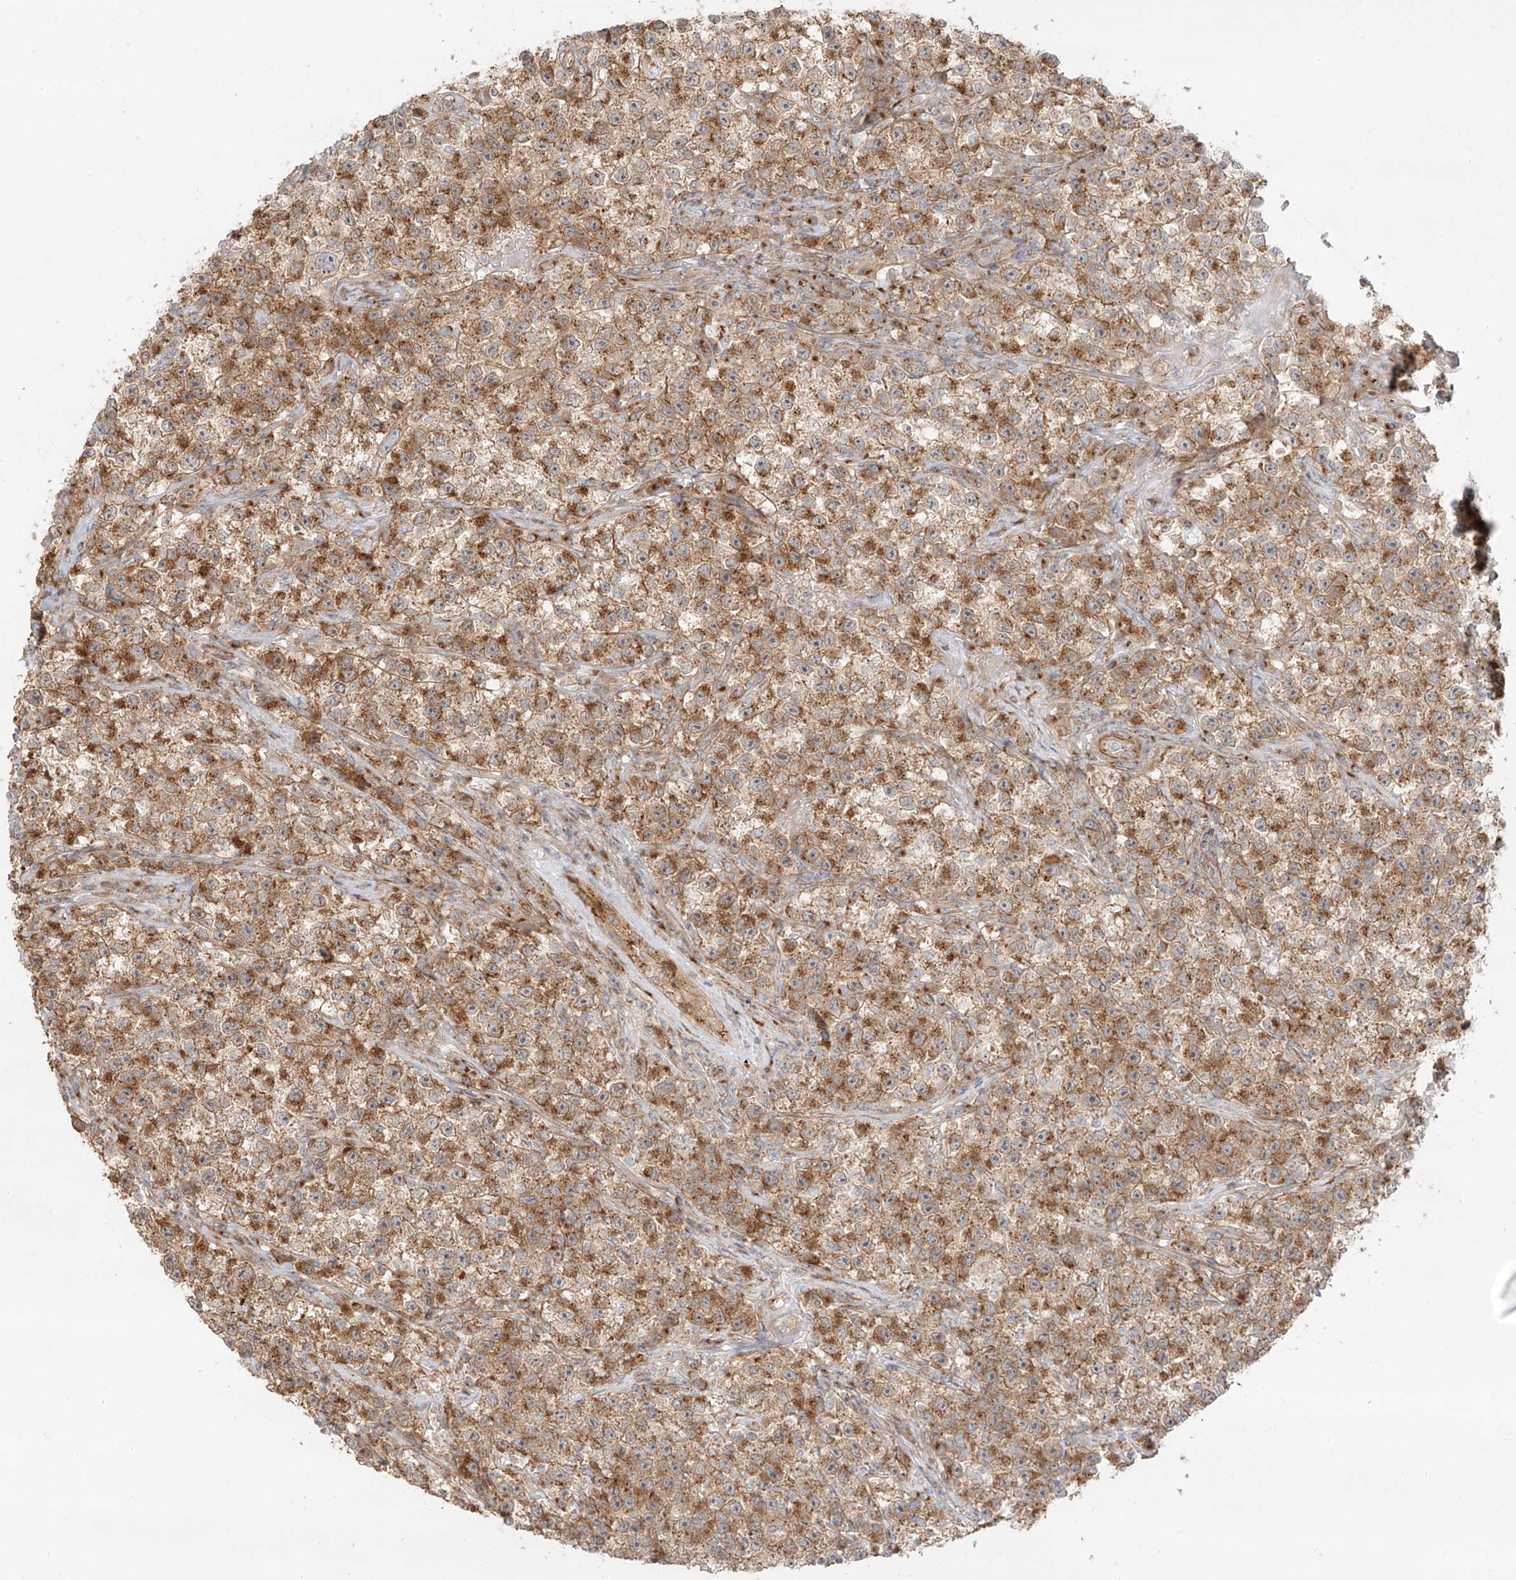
{"staining": {"intensity": "moderate", "quantity": ">75%", "location": "cytoplasmic/membranous"}, "tissue": "testis cancer", "cell_type": "Tumor cells", "image_type": "cancer", "snomed": [{"axis": "morphology", "description": "Seminoma, NOS"}, {"axis": "topography", "description": "Testis"}], "caption": "DAB immunohistochemical staining of human seminoma (testis) shows moderate cytoplasmic/membranous protein expression in about >75% of tumor cells.", "gene": "ZNF287", "patient": {"sex": "male", "age": 22}}